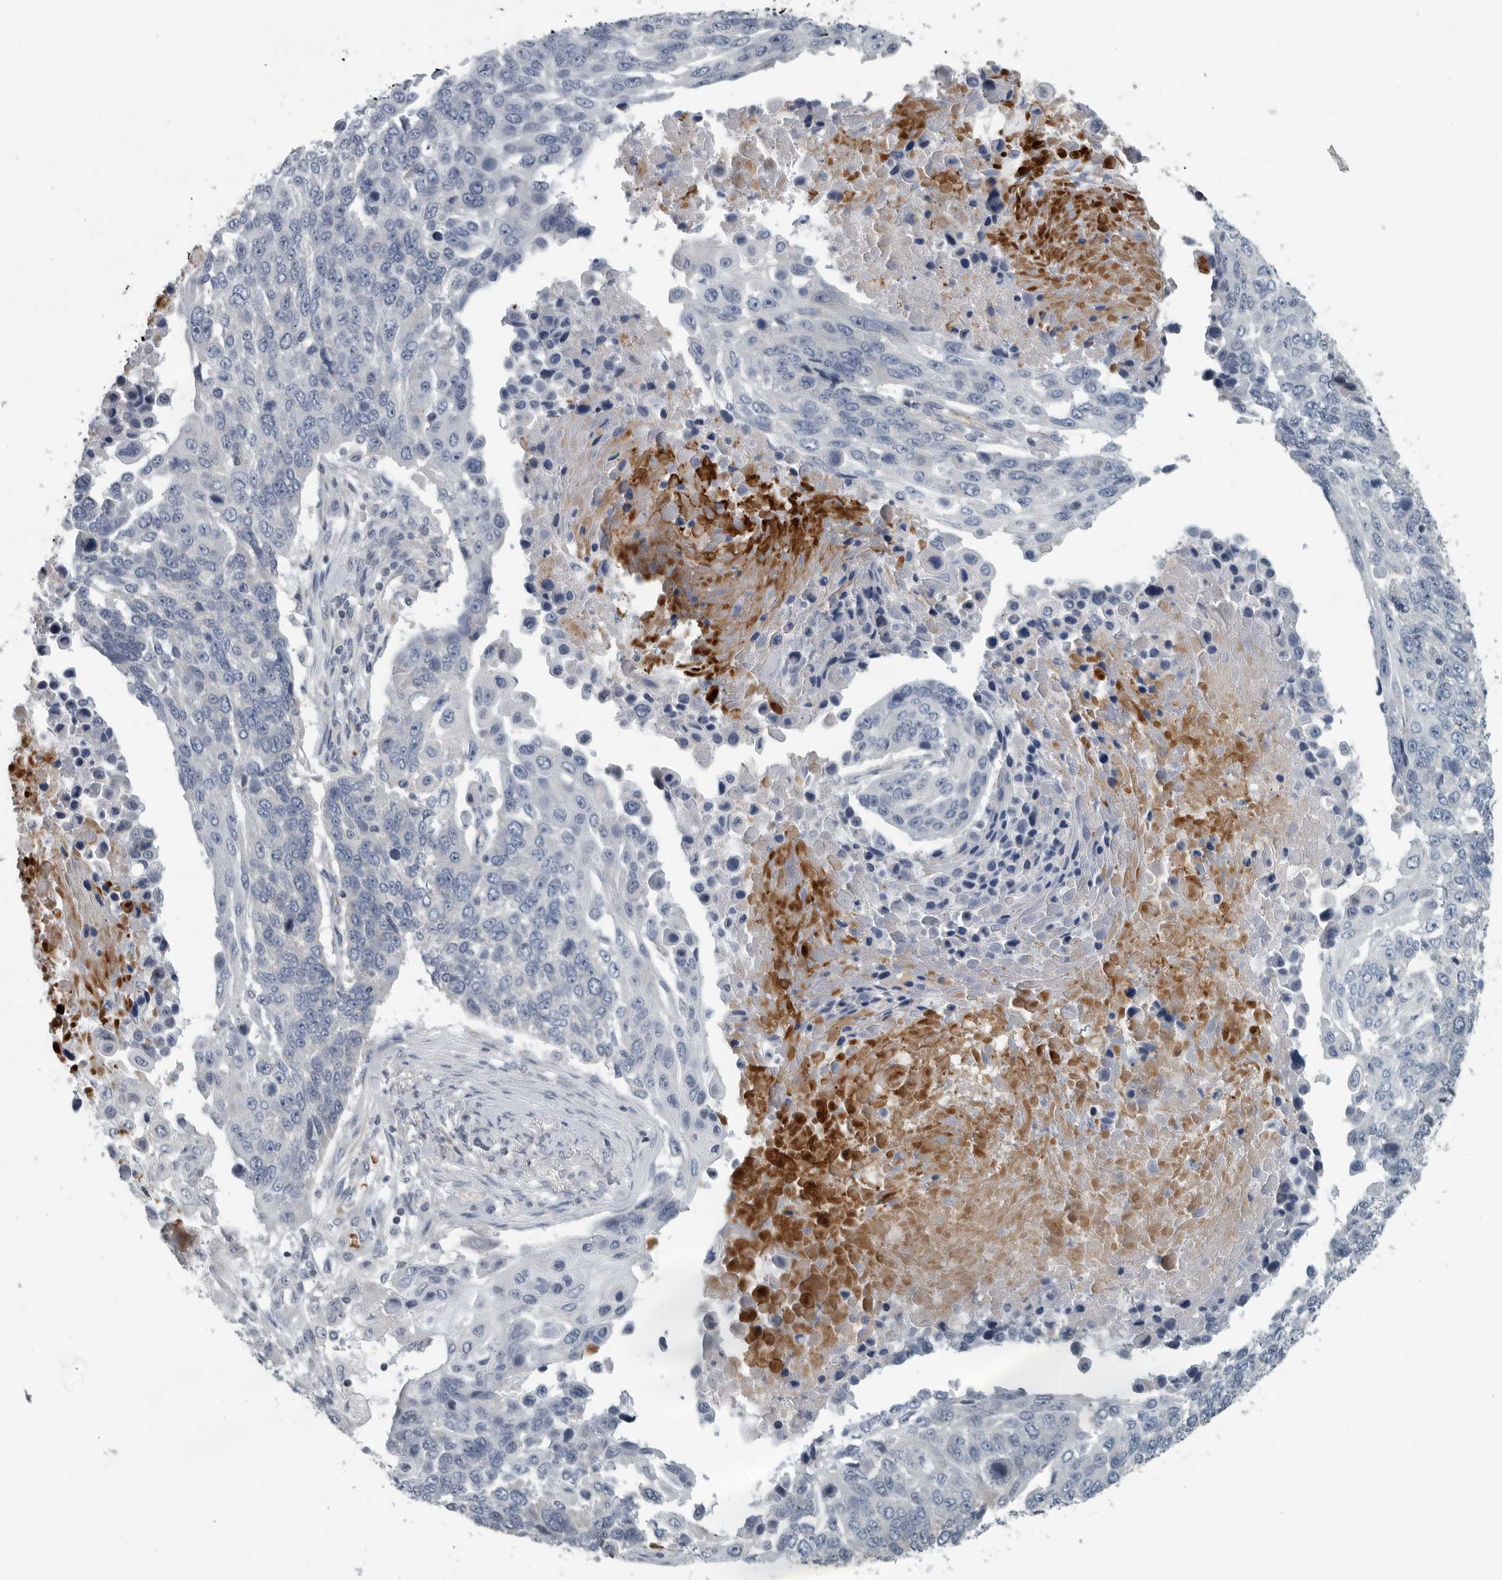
{"staining": {"intensity": "negative", "quantity": "none", "location": "none"}, "tissue": "lung cancer", "cell_type": "Tumor cells", "image_type": "cancer", "snomed": [{"axis": "morphology", "description": "Squamous cell carcinoma, NOS"}, {"axis": "topography", "description": "Lung"}], "caption": "Tumor cells are negative for protein expression in human lung cancer (squamous cell carcinoma).", "gene": "MPP3", "patient": {"sex": "male", "age": 66}}